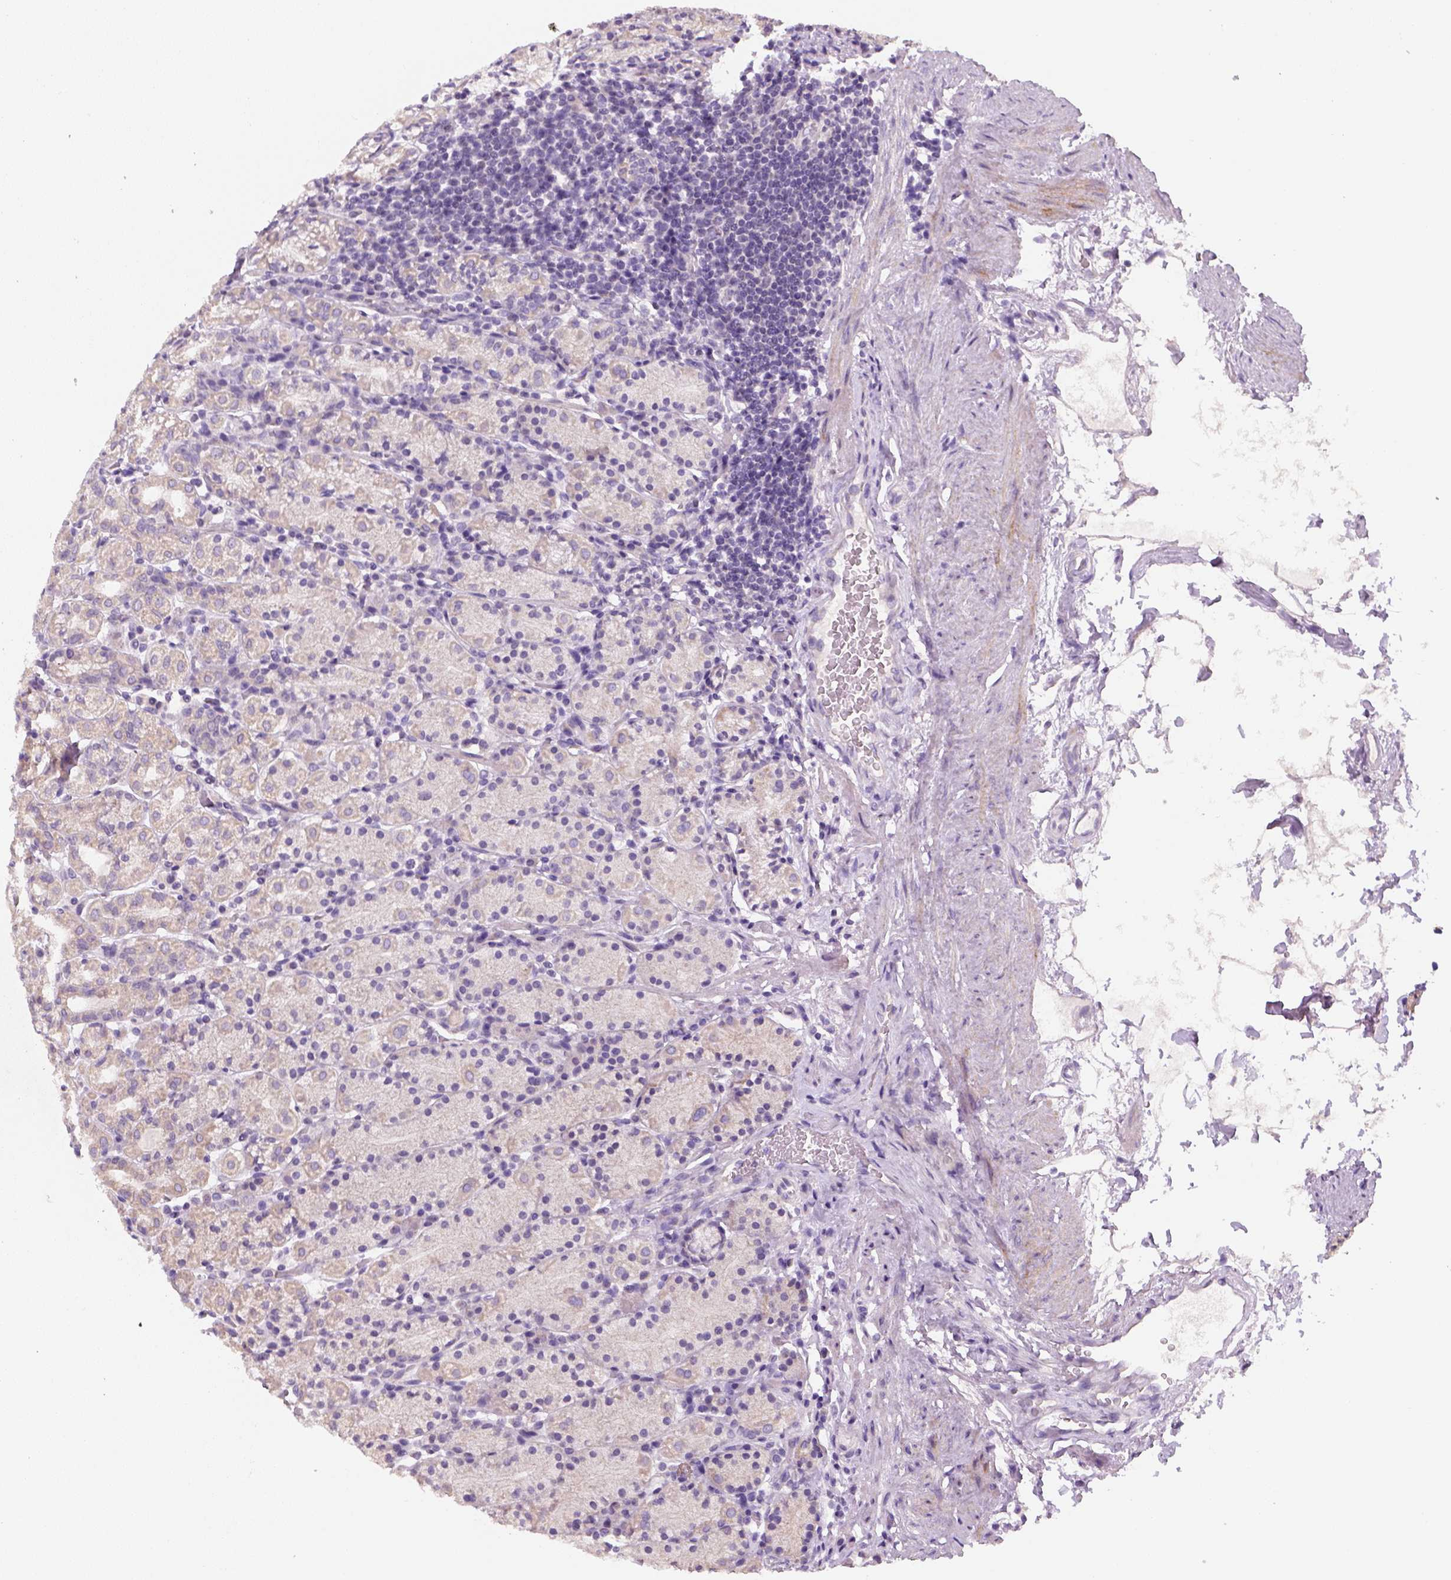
{"staining": {"intensity": "weak", "quantity": "<25%", "location": "cytoplasmic/membranous"}, "tissue": "stomach", "cell_type": "Glandular cells", "image_type": "normal", "snomed": [{"axis": "morphology", "description": "Normal tissue, NOS"}, {"axis": "topography", "description": "Stomach, upper"}, {"axis": "topography", "description": "Stomach"}], "caption": "A histopathology image of human stomach is negative for staining in glandular cells.", "gene": "NUDT6", "patient": {"sex": "male", "age": 62}}